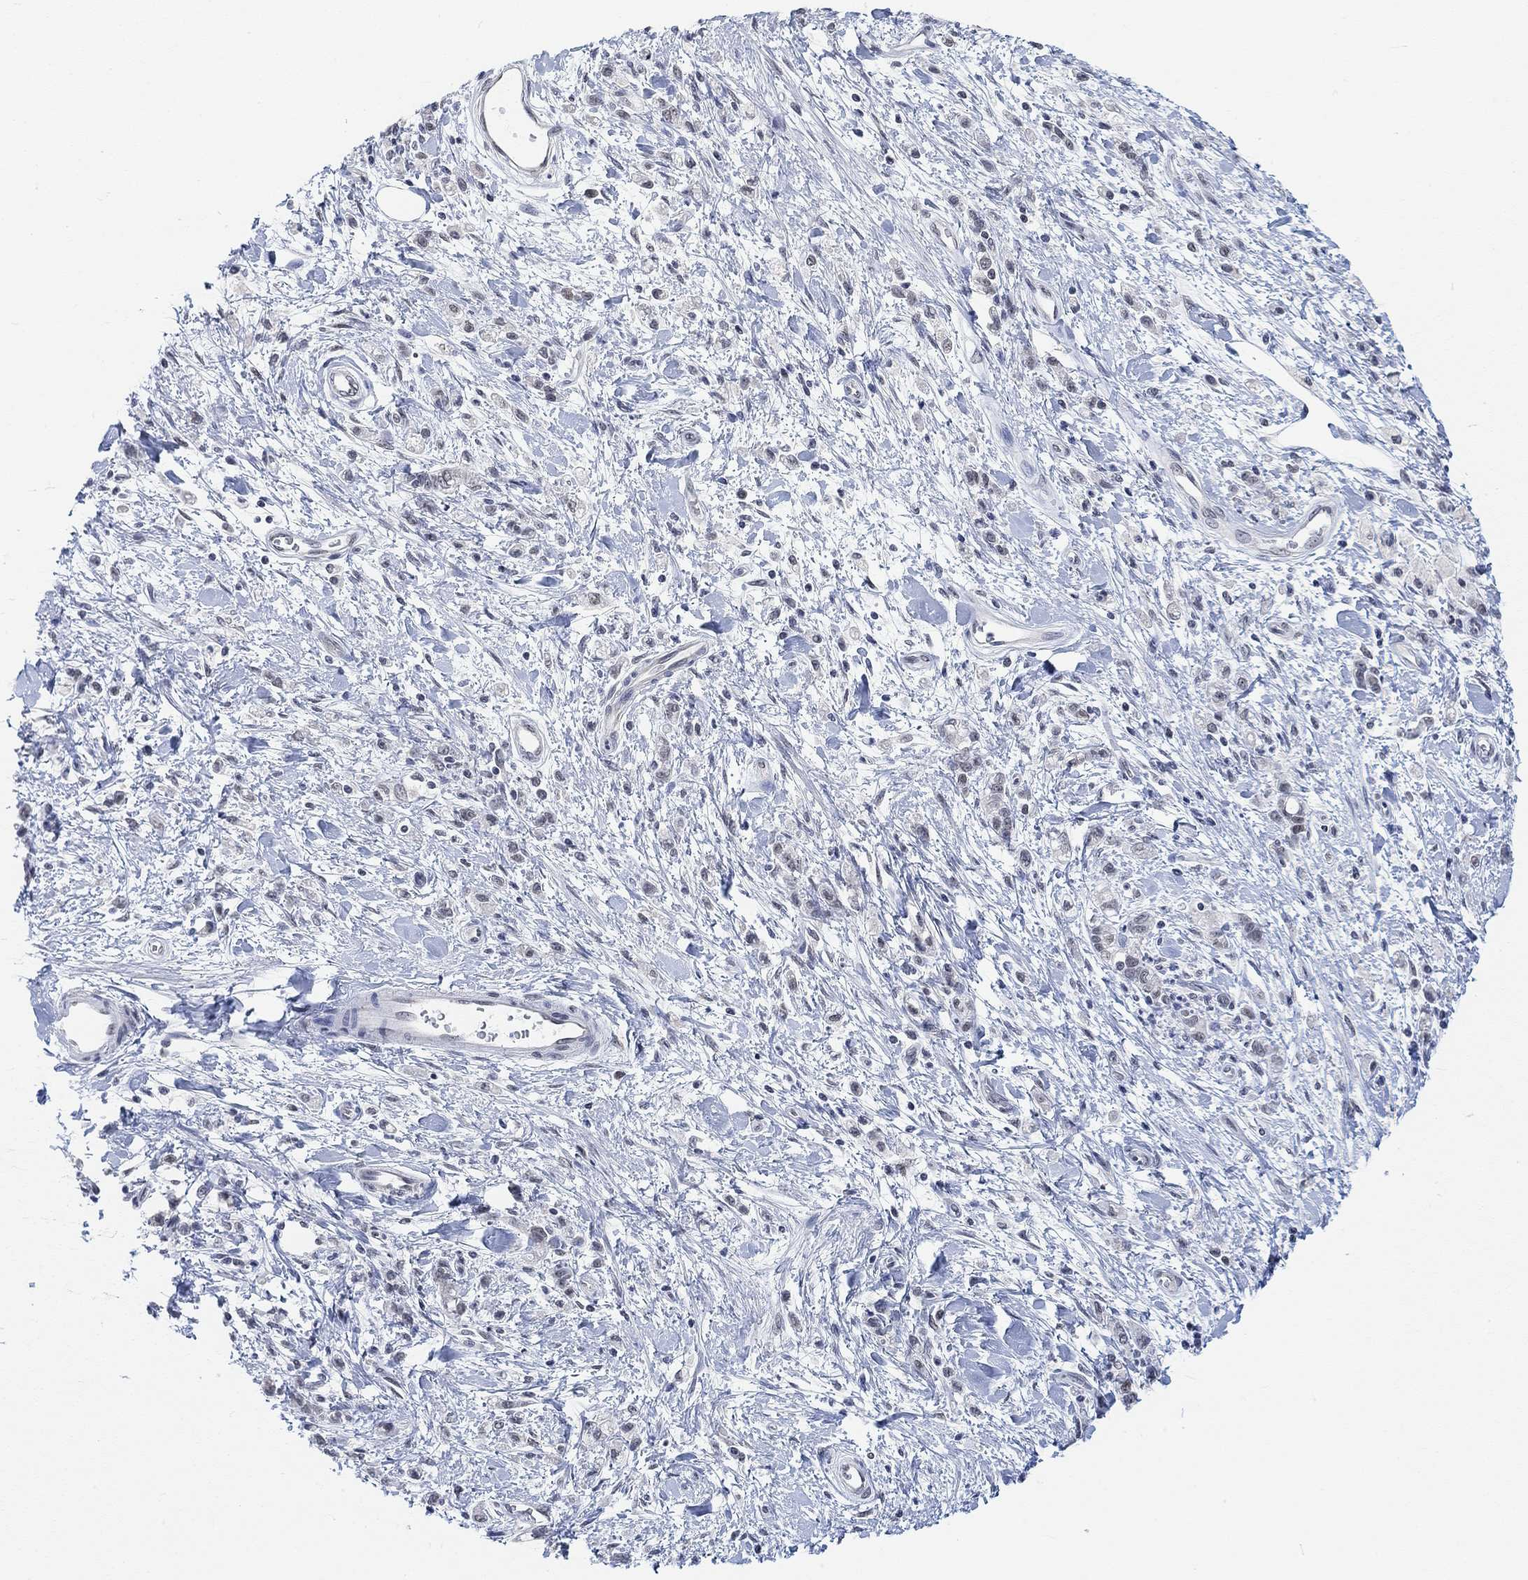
{"staining": {"intensity": "weak", "quantity": "<25%", "location": "nuclear"}, "tissue": "stomach cancer", "cell_type": "Tumor cells", "image_type": "cancer", "snomed": [{"axis": "morphology", "description": "Adenocarcinoma, NOS"}, {"axis": "topography", "description": "Stomach"}], "caption": "This is an immunohistochemistry photomicrograph of stomach cancer. There is no staining in tumor cells.", "gene": "PURG", "patient": {"sex": "male", "age": 77}}